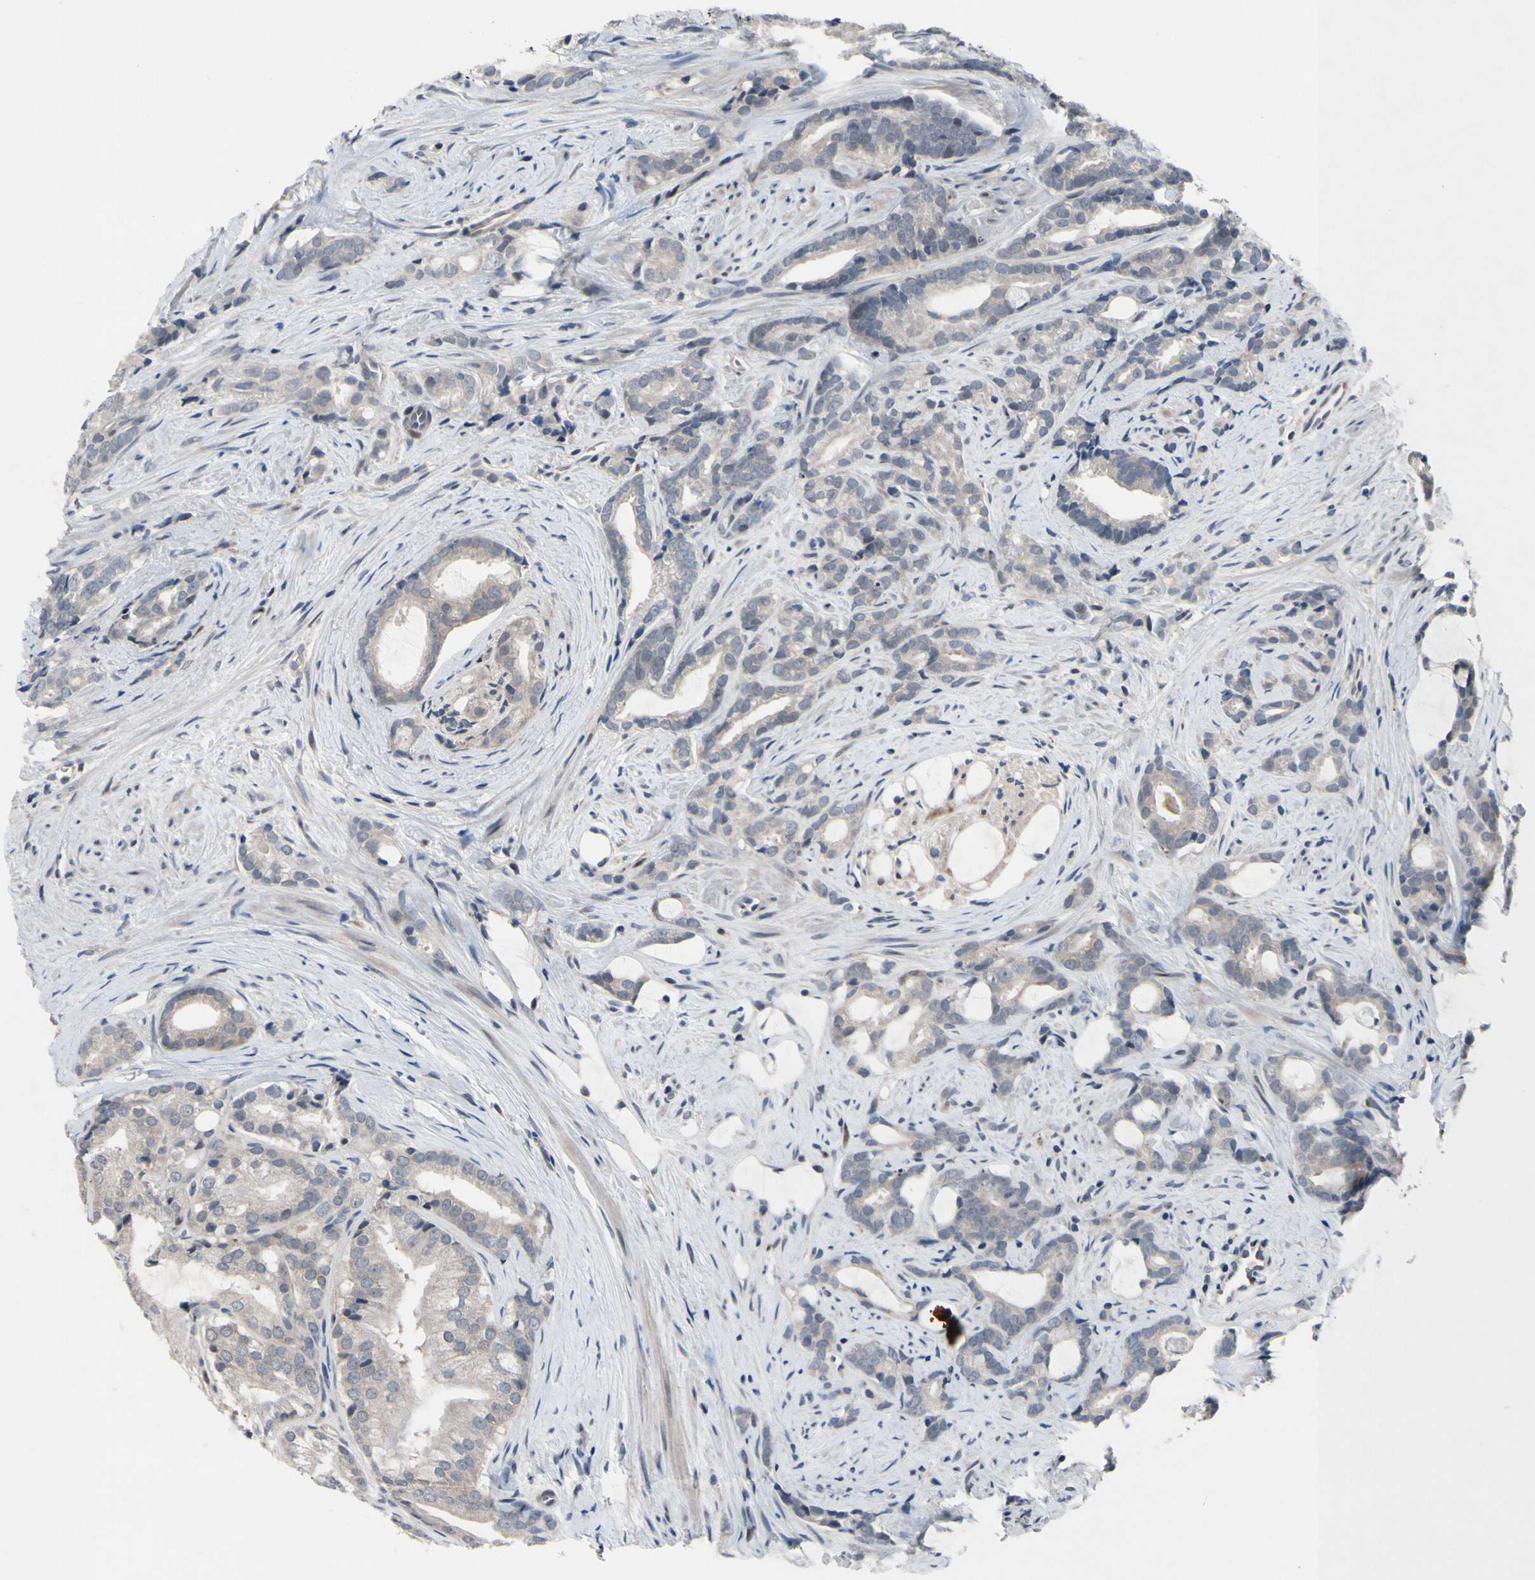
{"staining": {"intensity": "weak", "quantity": "25%-75%", "location": "cytoplasmic/membranous"}, "tissue": "prostate cancer", "cell_type": "Tumor cells", "image_type": "cancer", "snomed": [{"axis": "morphology", "description": "Adenocarcinoma, Low grade"}, {"axis": "topography", "description": "Prostate"}], "caption": "Protein staining exhibits weak cytoplasmic/membranous positivity in about 25%-75% of tumor cells in adenocarcinoma (low-grade) (prostate).", "gene": "MUTYH", "patient": {"sex": "male", "age": 58}}